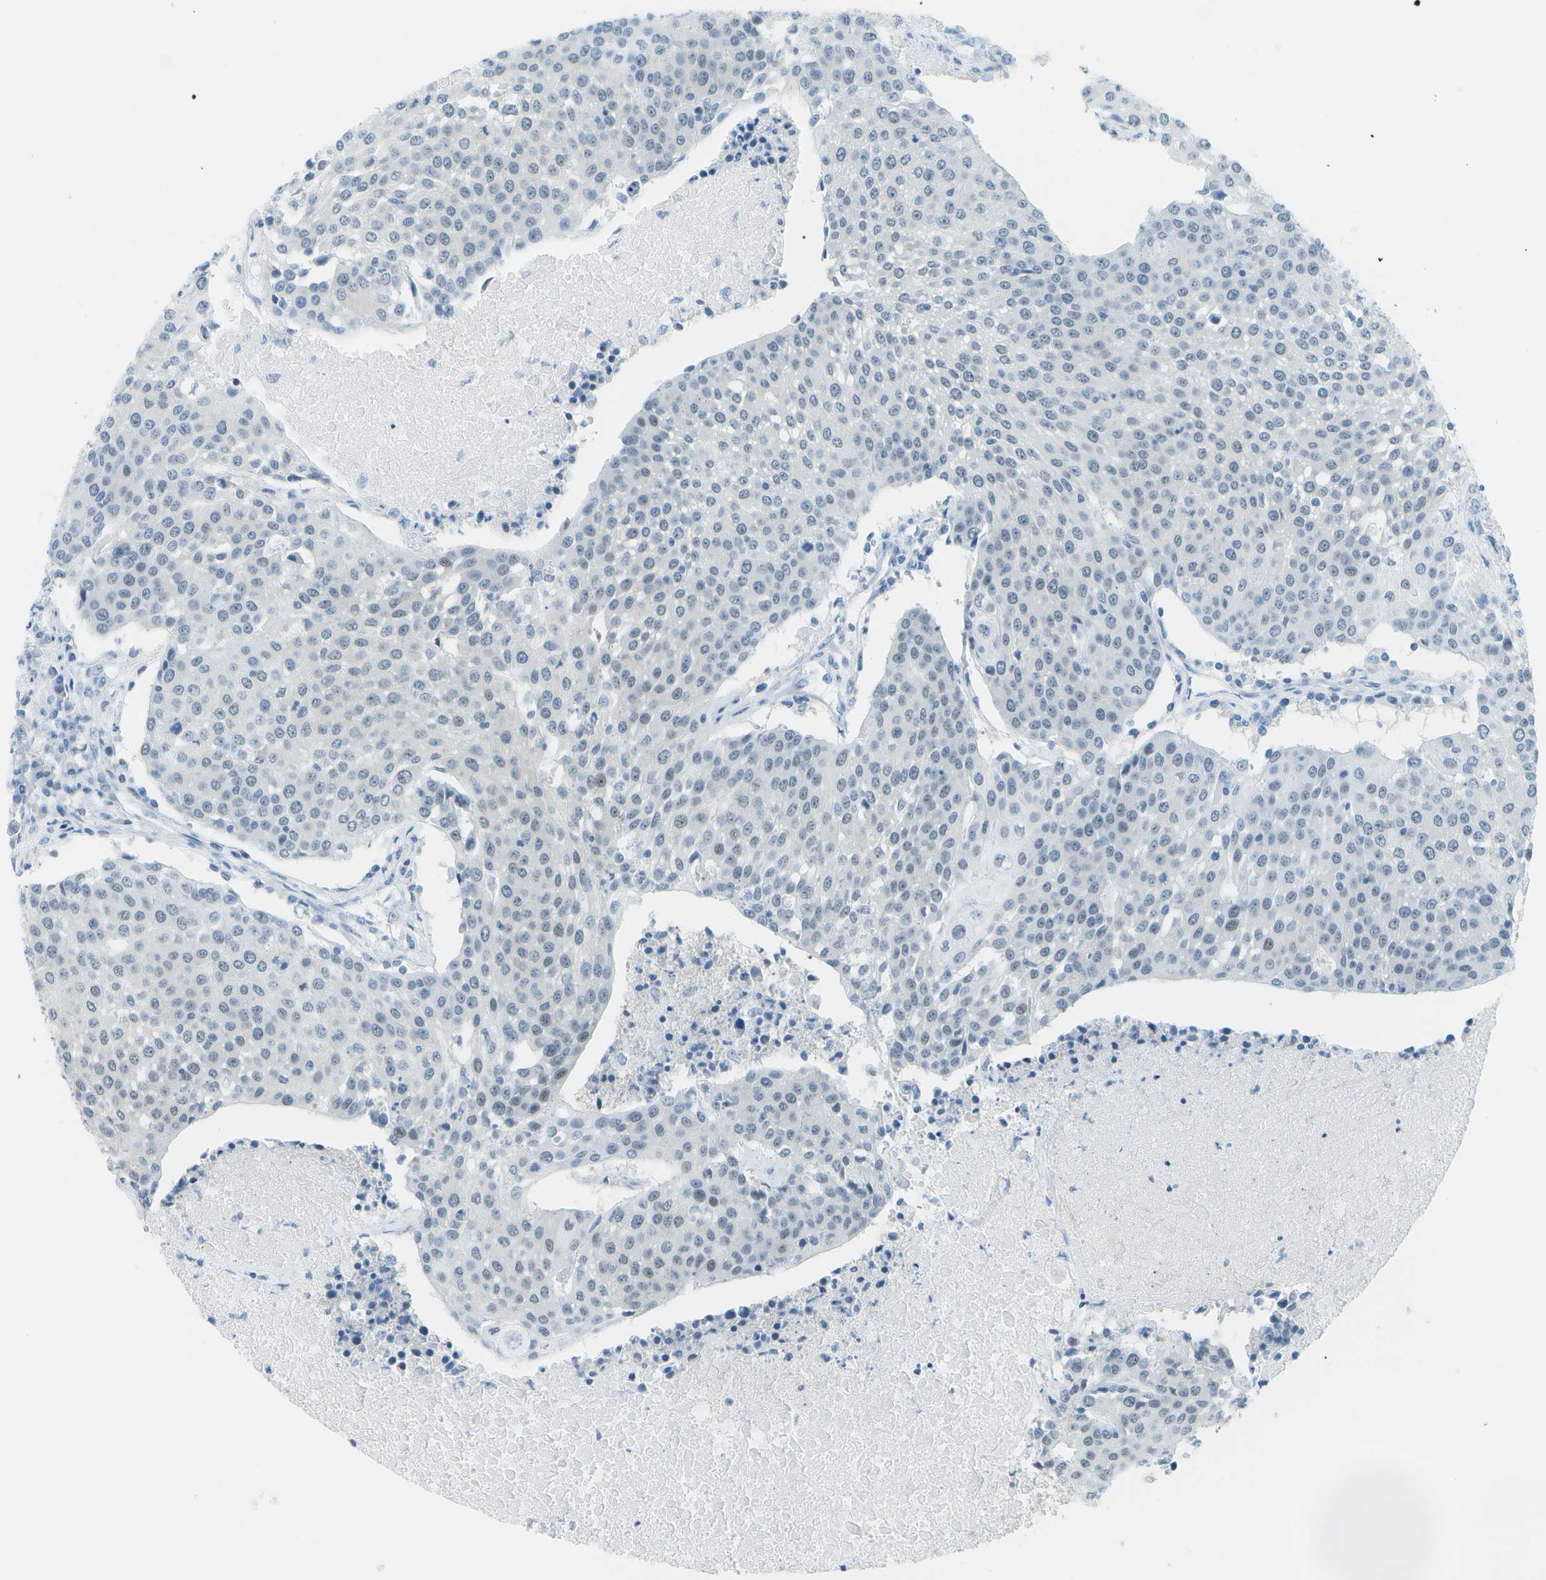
{"staining": {"intensity": "negative", "quantity": "none", "location": "none"}, "tissue": "urothelial cancer", "cell_type": "Tumor cells", "image_type": "cancer", "snomed": [{"axis": "morphology", "description": "Urothelial carcinoma, High grade"}, {"axis": "topography", "description": "Urinary bladder"}], "caption": "Immunohistochemical staining of high-grade urothelial carcinoma reveals no significant positivity in tumor cells.", "gene": "NEK11", "patient": {"sex": "female", "age": 85}}